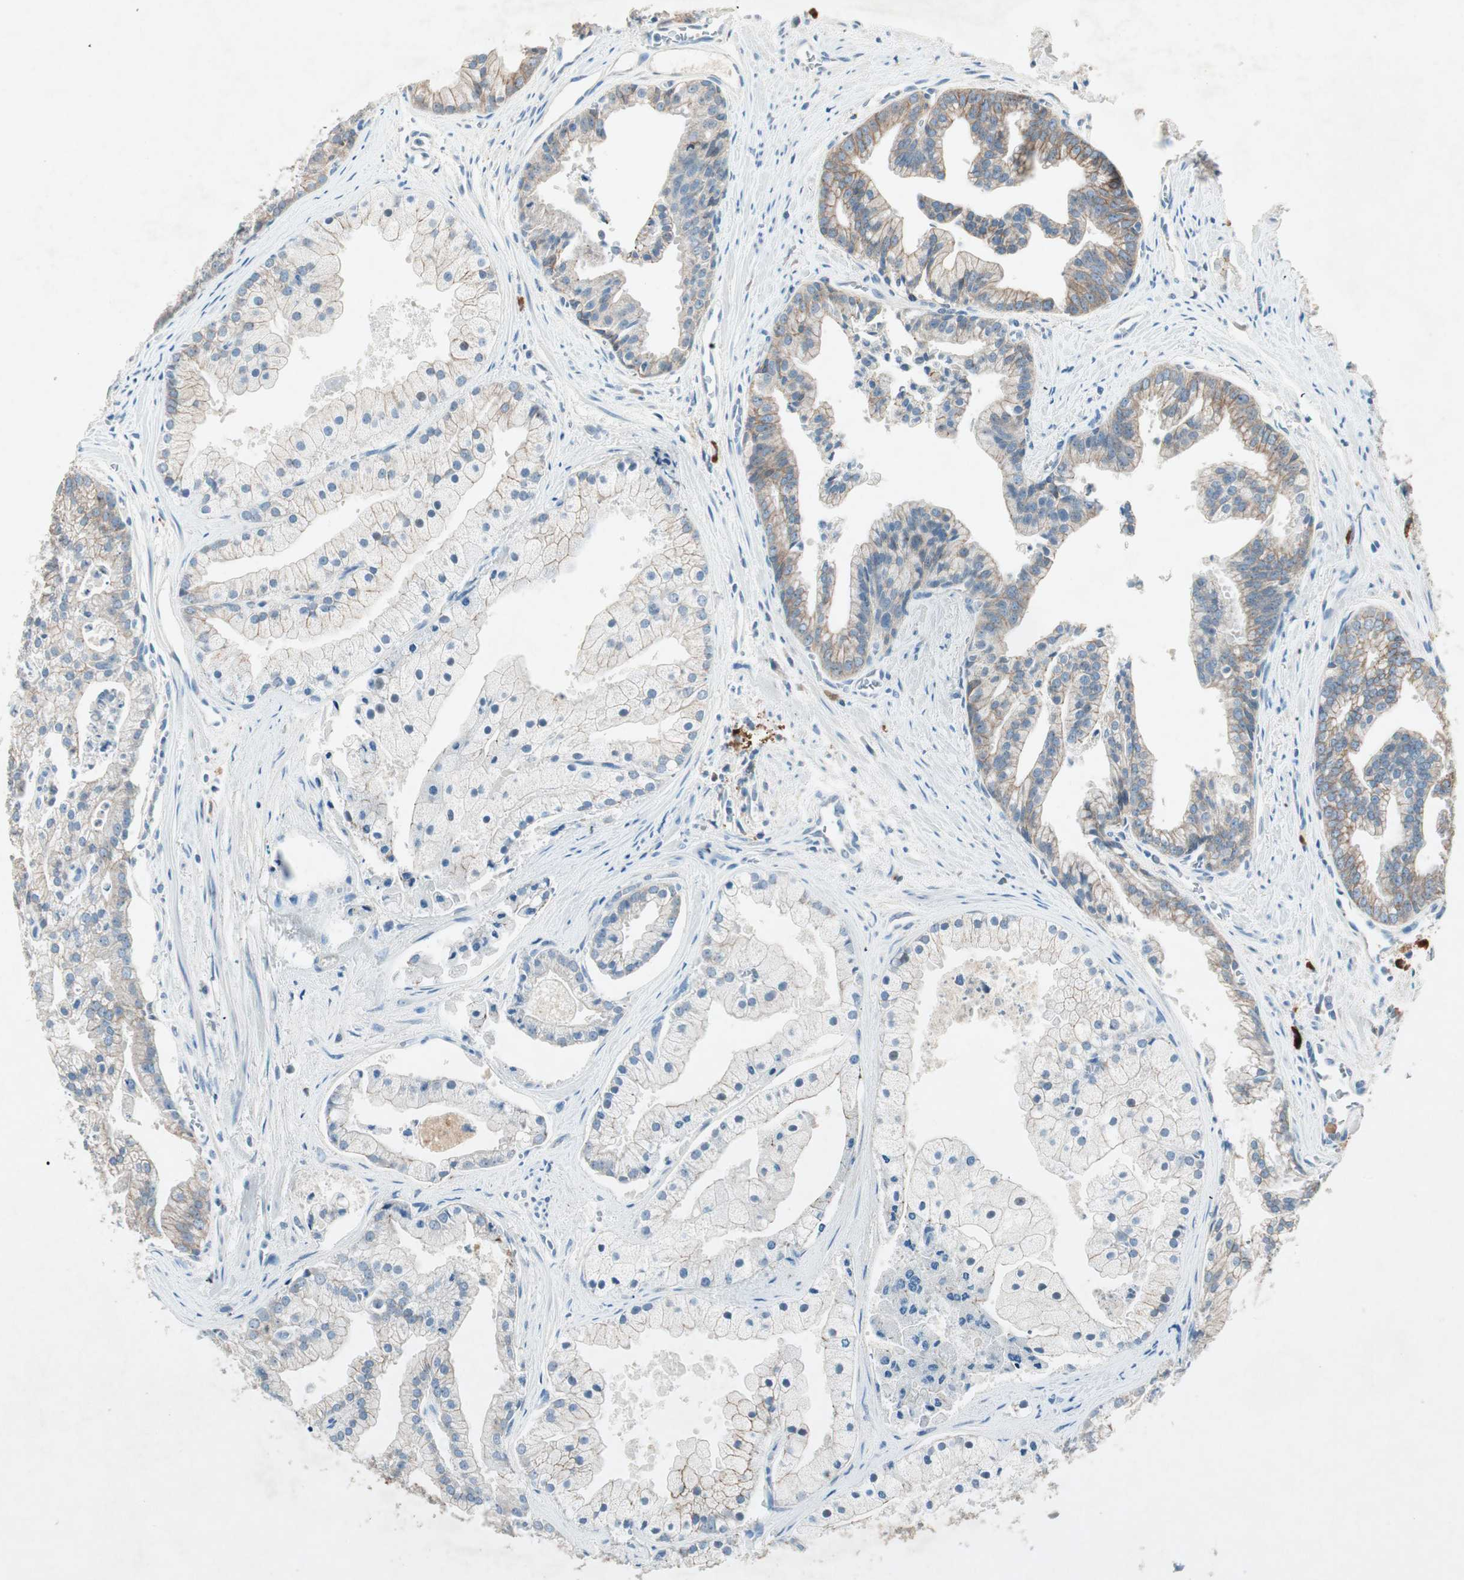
{"staining": {"intensity": "weak", "quantity": "<25%", "location": "cytoplasmic/membranous"}, "tissue": "prostate cancer", "cell_type": "Tumor cells", "image_type": "cancer", "snomed": [{"axis": "morphology", "description": "Adenocarcinoma, High grade"}, {"axis": "topography", "description": "Prostate"}], "caption": "Immunohistochemistry photomicrograph of neoplastic tissue: high-grade adenocarcinoma (prostate) stained with DAB (3,3'-diaminobenzidine) displays no significant protein positivity in tumor cells.", "gene": "NKAIN1", "patient": {"sex": "male", "age": 67}}